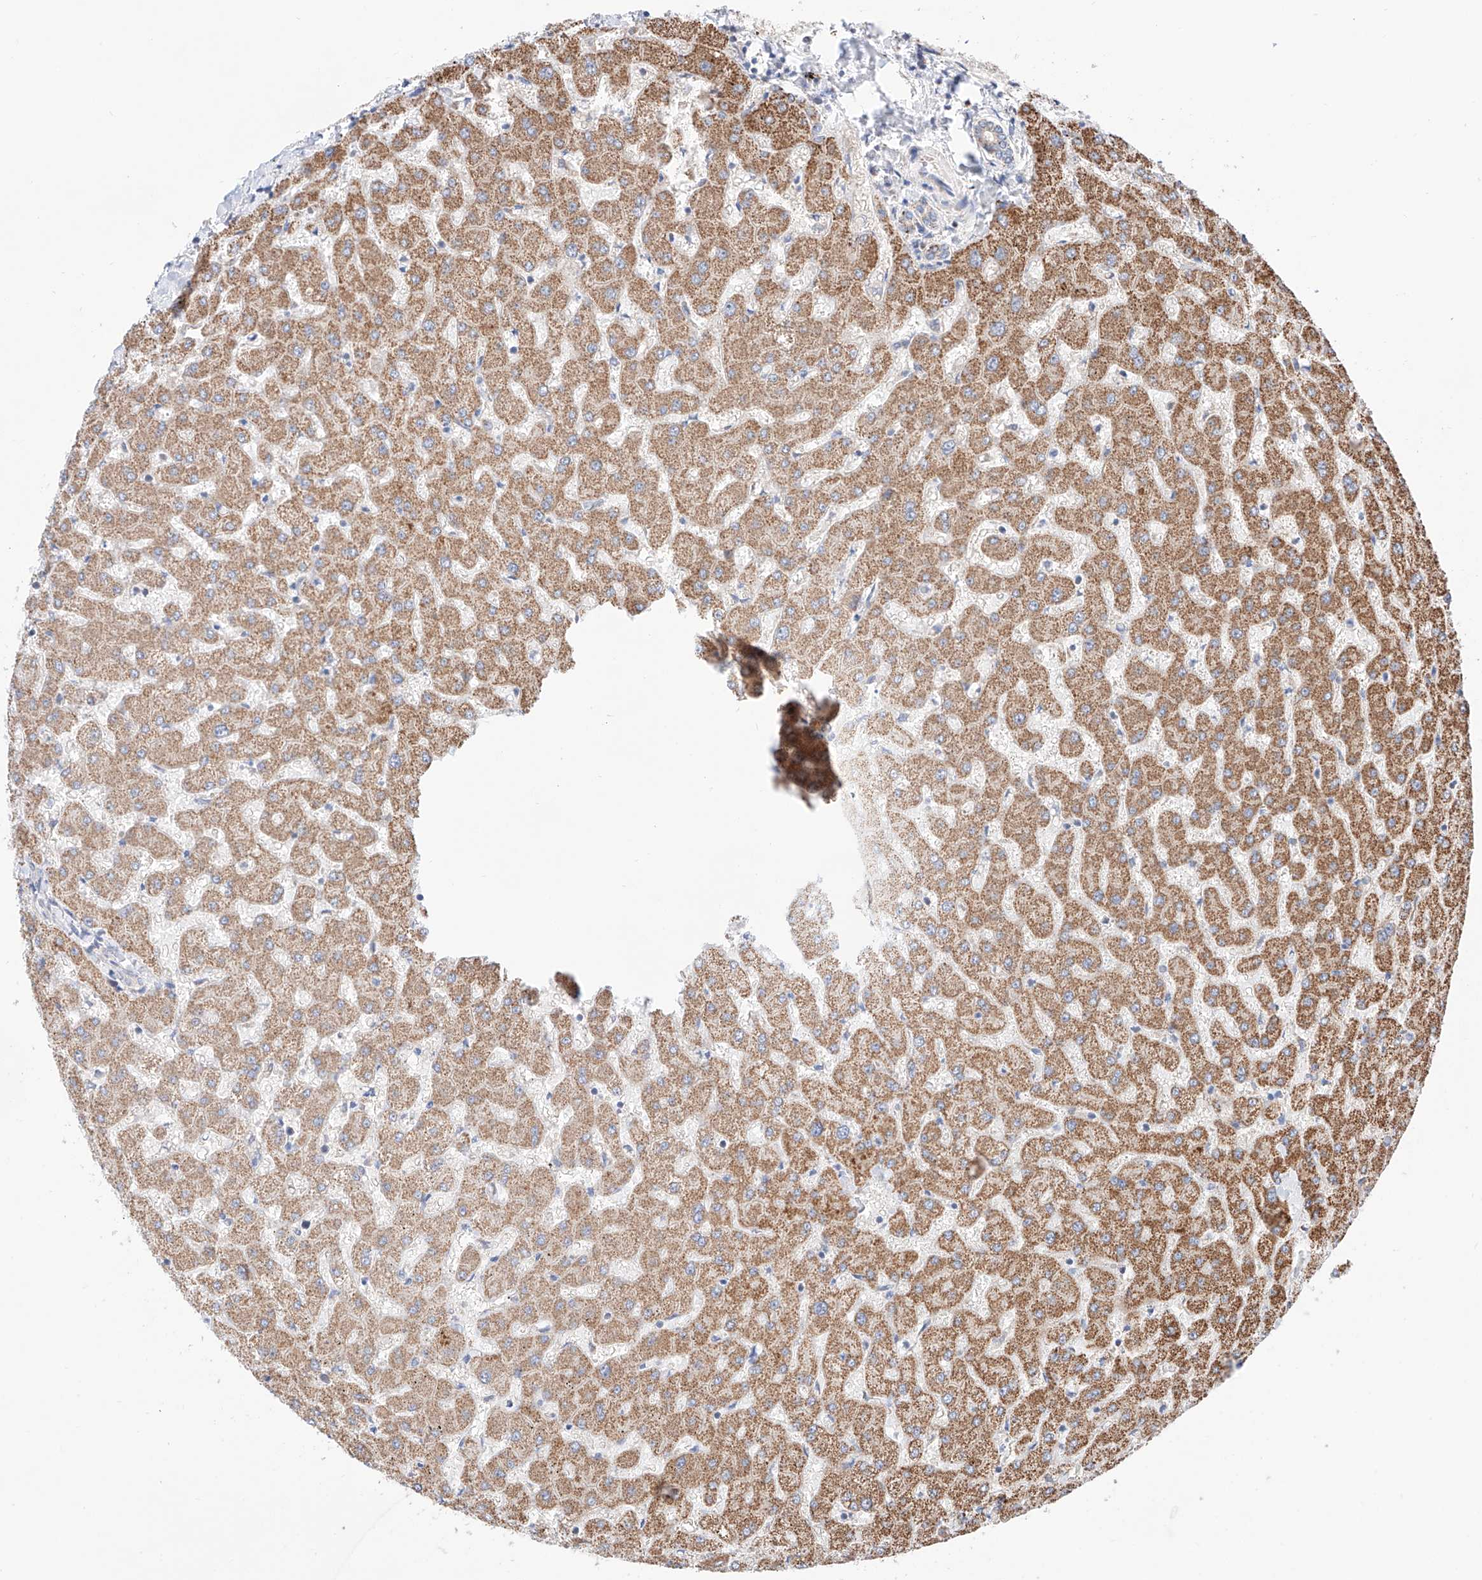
{"staining": {"intensity": "weak", "quantity": "<25%", "location": "cytoplasmic/membranous"}, "tissue": "liver", "cell_type": "Cholangiocytes", "image_type": "normal", "snomed": [{"axis": "morphology", "description": "Normal tissue, NOS"}, {"axis": "topography", "description": "Liver"}], "caption": "A high-resolution photomicrograph shows immunohistochemistry (IHC) staining of benign liver, which demonstrates no significant positivity in cholangiocytes.", "gene": "KTI12", "patient": {"sex": "female", "age": 63}}